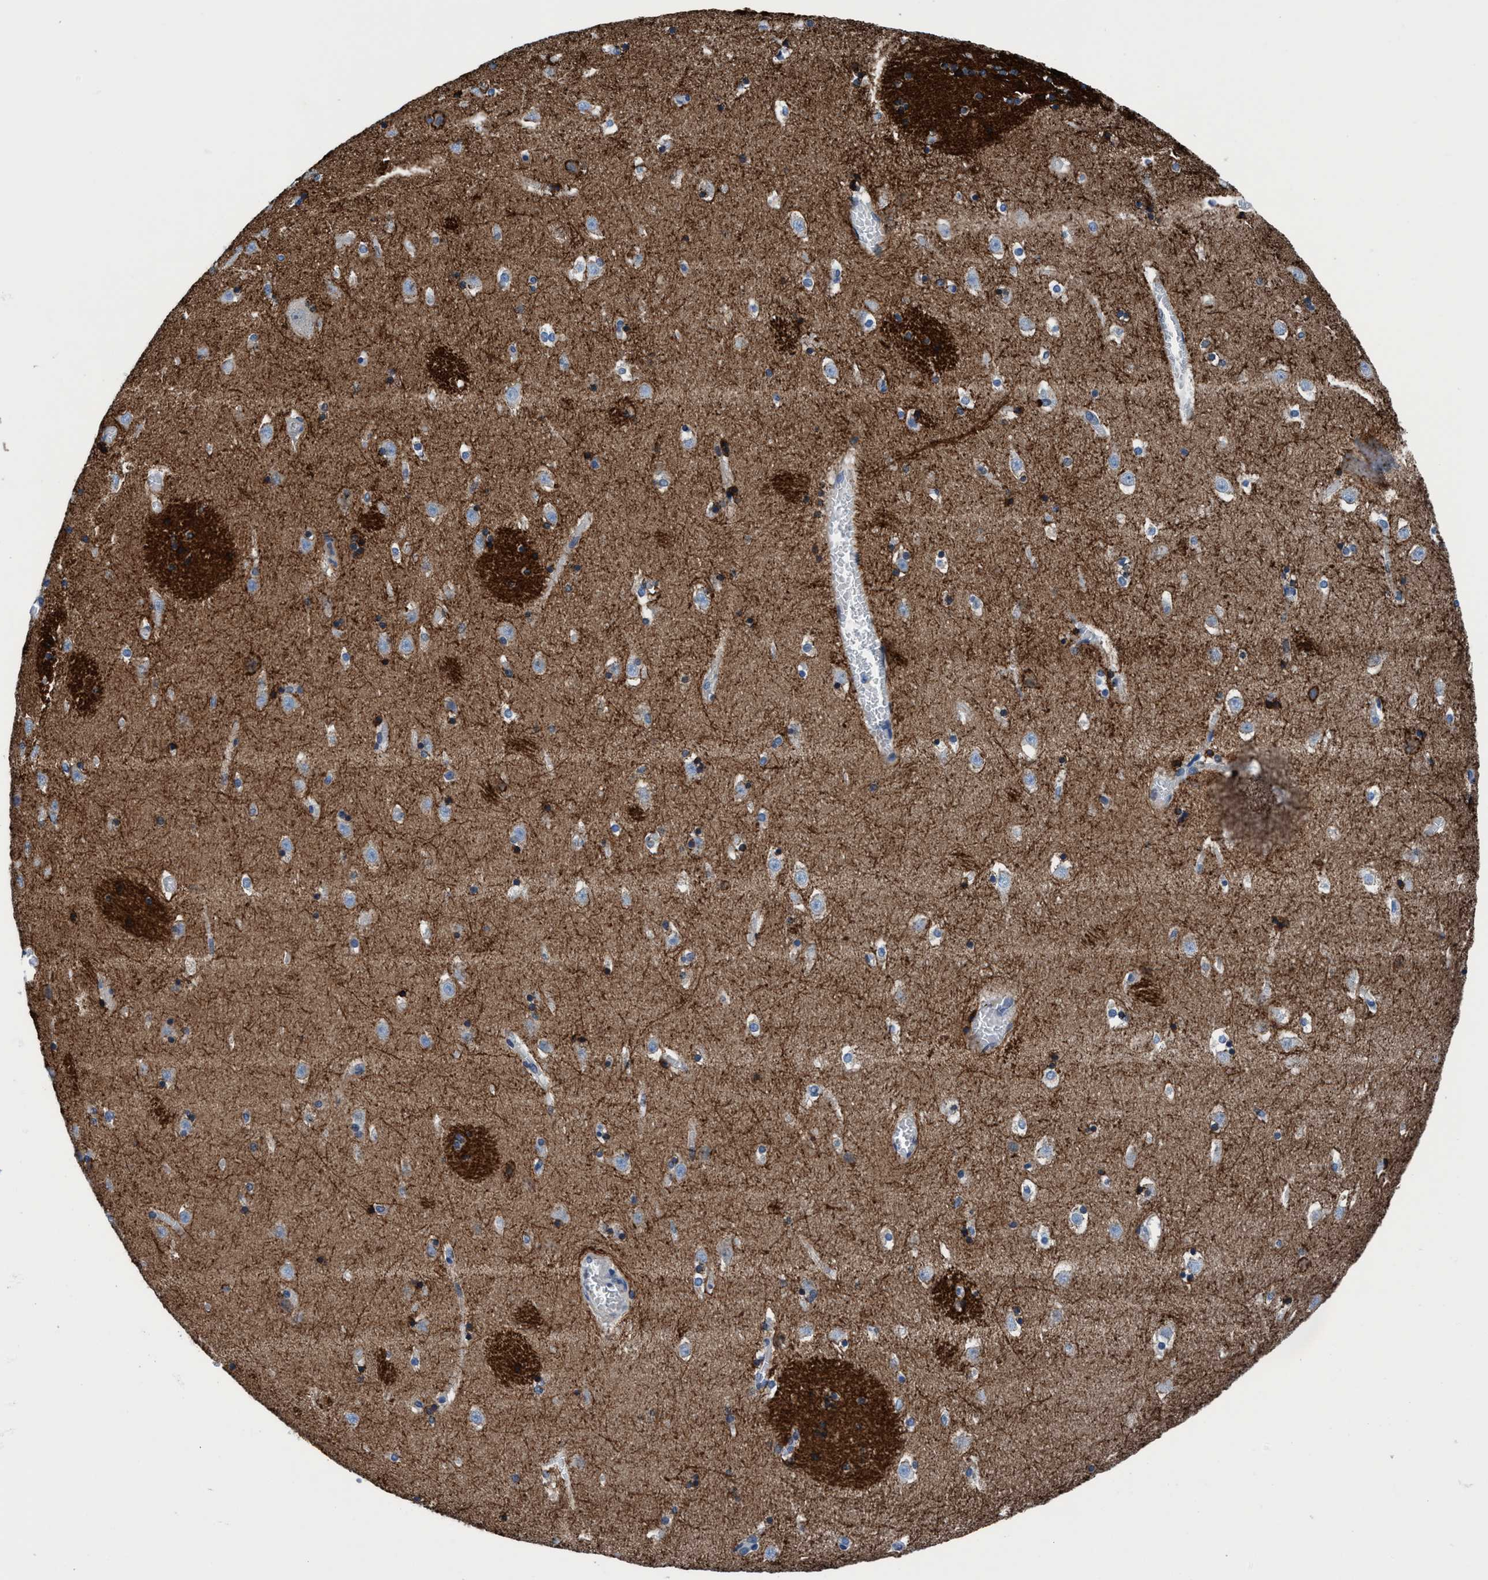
{"staining": {"intensity": "strong", "quantity": "<25%", "location": "cytoplasmic/membranous"}, "tissue": "caudate", "cell_type": "Glial cells", "image_type": "normal", "snomed": [{"axis": "morphology", "description": "Normal tissue, NOS"}, {"axis": "topography", "description": "Lateral ventricle wall"}], "caption": "Normal caudate was stained to show a protein in brown. There is medium levels of strong cytoplasmic/membranous positivity in approximately <25% of glial cells. The protein is stained brown, and the nuclei are stained in blue (DAB IHC with brightfield microscopy, high magnification).", "gene": "TMEM94", "patient": {"sex": "male", "age": 45}}